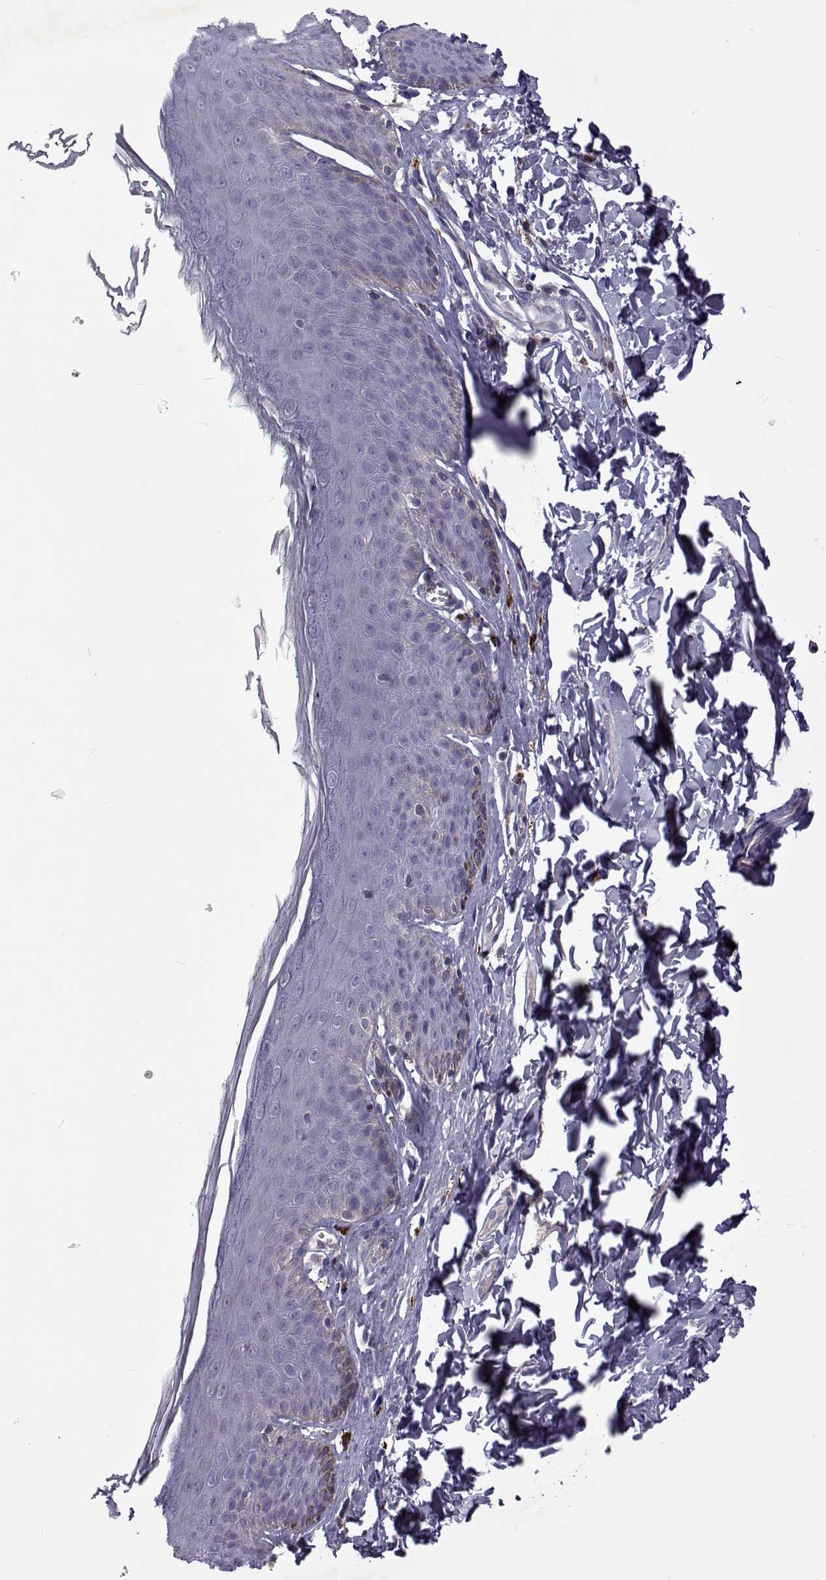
{"staining": {"intensity": "weak", "quantity": "<25%", "location": "cytoplasmic/membranous"}, "tissue": "skin", "cell_type": "Epidermal cells", "image_type": "normal", "snomed": [{"axis": "morphology", "description": "Normal tissue, NOS"}, {"axis": "topography", "description": "Vulva"}, {"axis": "topography", "description": "Peripheral nerve tissue"}], "caption": "Human skin stained for a protein using immunohistochemistry exhibits no expression in epidermal cells.", "gene": "TCF15", "patient": {"sex": "female", "age": 66}}